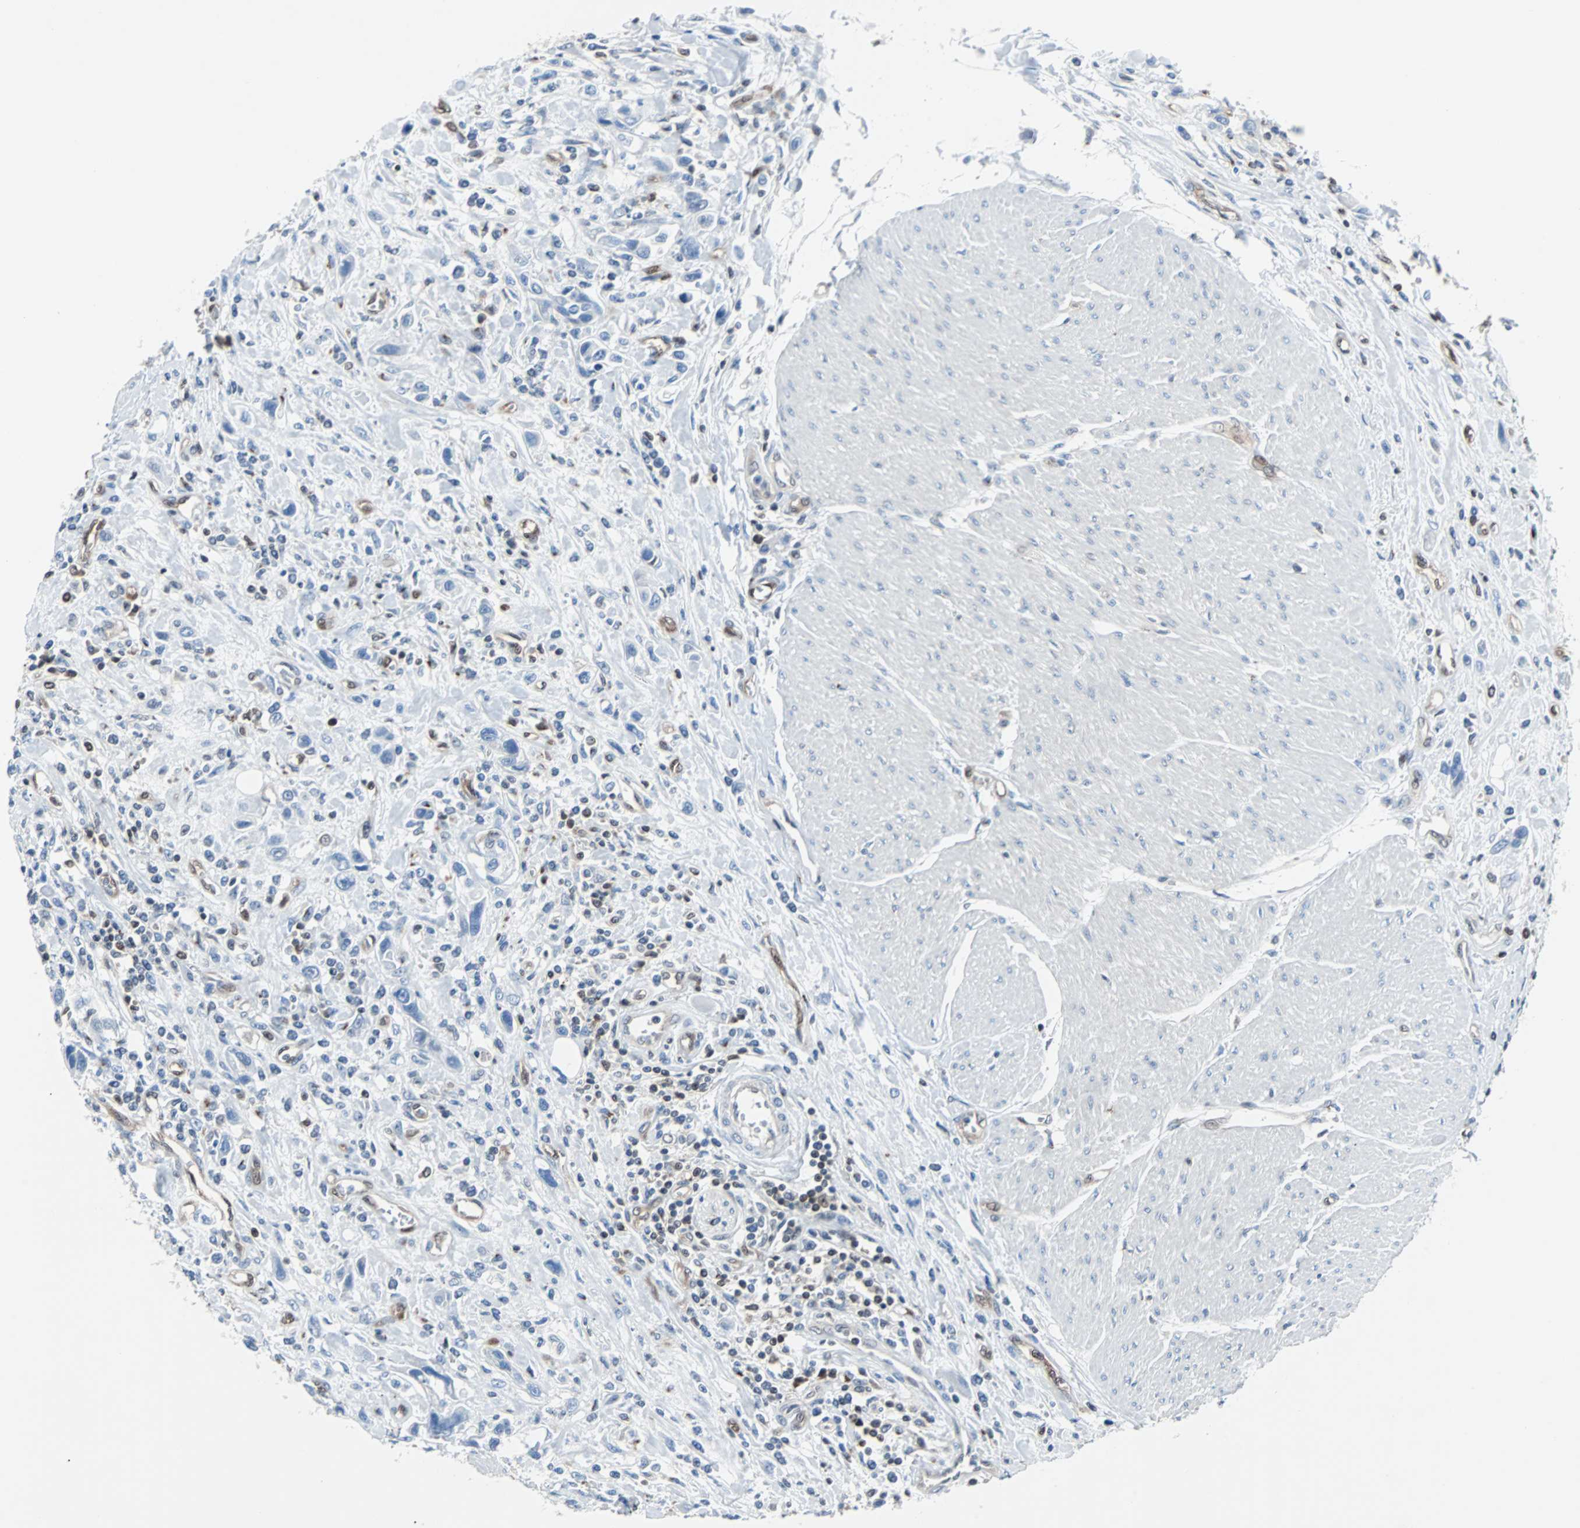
{"staining": {"intensity": "negative", "quantity": "none", "location": "none"}, "tissue": "urothelial cancer", "cell_type": "Tumor cells", "image_type": "cancer", "snomed": [{"axis": "morphology", "description": "Urothelial carcinoma, High grade"}, {"axis": "topography", "description": "Urinary bladder"}], "caption": "There is no significant expression in tumor cells of high-grade urothelial carcinoma. Brightfield microscopy of immunohistochemistry stained with DAB (brown) and hematoxylin (blue), captured at high magnification.", "gene": "MAP2K6", "patient": {"sex": "male", "age": 50}}